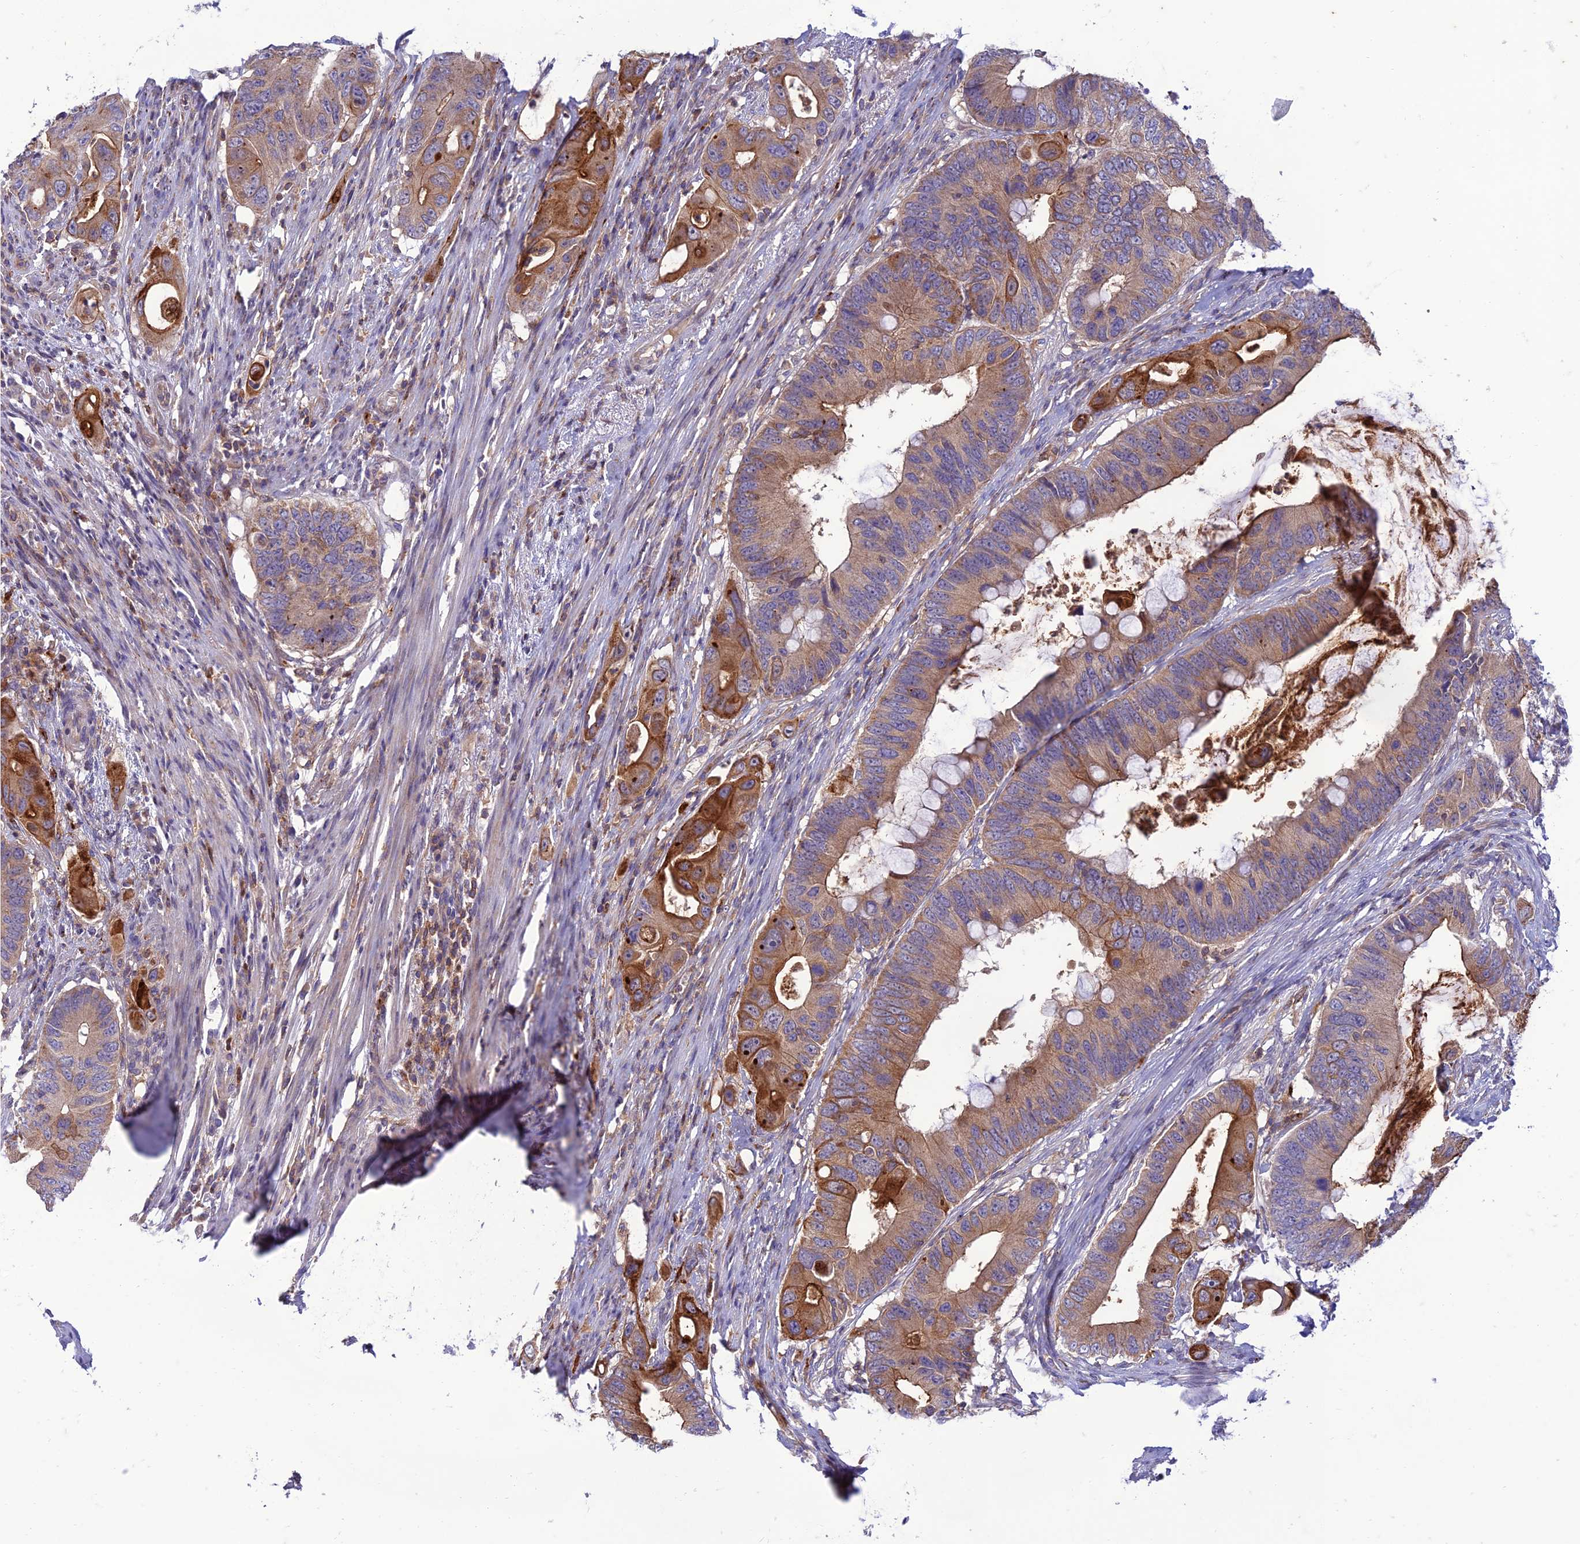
{"staining": {"intensity": "strong", "quantity": "25%-75%", "location": "cytoplasmic/membranous"}, "tissue": "colorectal cancer", "cell_type": "Tumor cells", "image_type": "cancer", "snomed": [{"axis": "morphology", "description": "Adenocarcinoma, NOS"}, {"axis": "topography", "description": "Colon"}], "caption": "Strong cytoplasmic/membranous positivity for a protein is seen in approximately 25%-75% of tumor cells of colorectal adenocarcinoma using immunohistochemistry (IHC).", "gene": "IRAK3", "patient": {"sex": "male", "age": 71}}